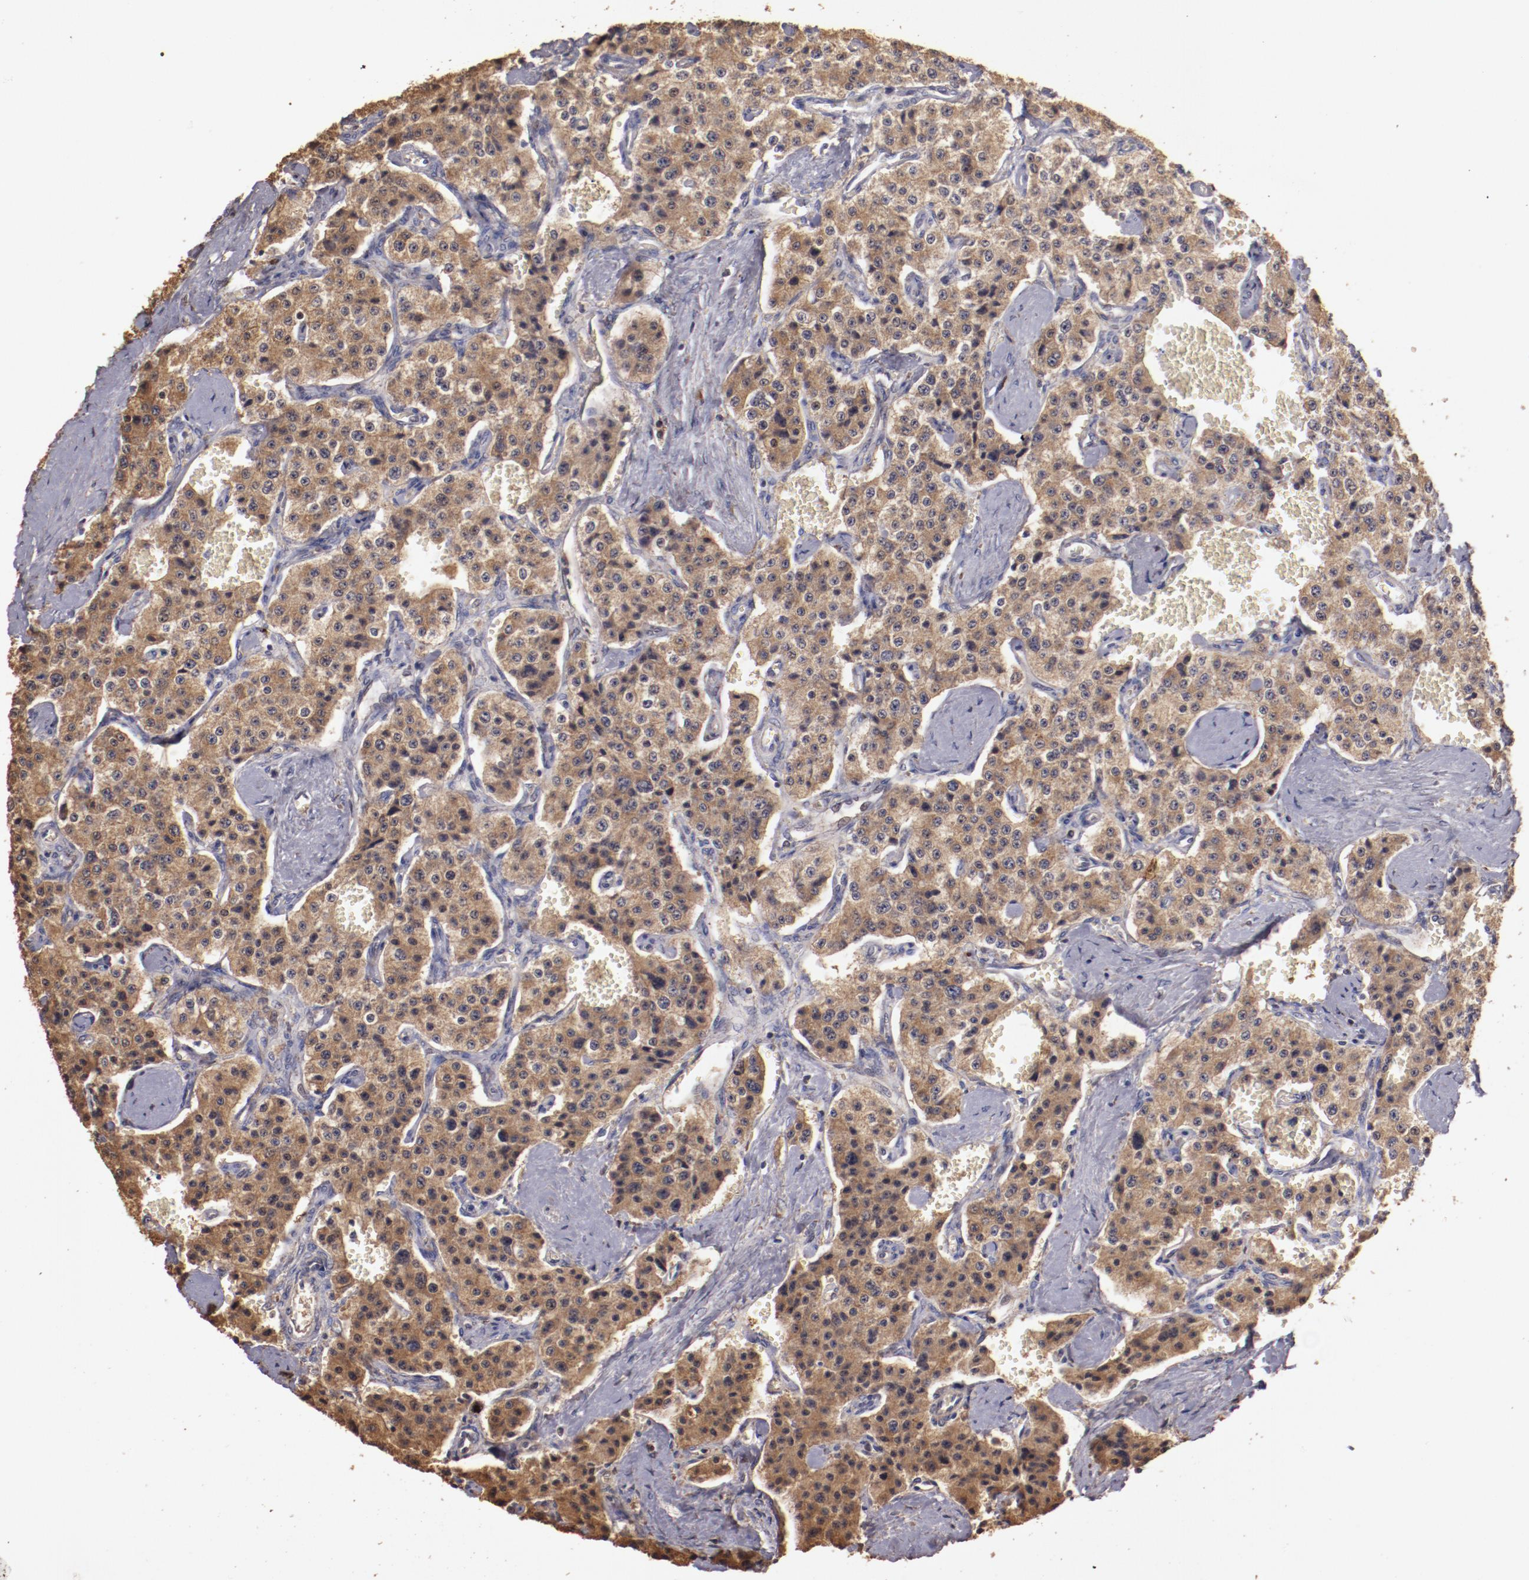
{"staining": {"intensity": "moderate", "quantity": ">75%", "location": "cytoplasmic/membranous"}, "tissue": "carcinoid", "cell_type": "Tumor cells", "image_type": "cancer", "snomed": [{"axis": "morphology", "description": "Carcinoid, malignant, NOS"}, {"axis": "topography", "description": "Small intestine"}], "caption": "Protein analysis of carcinoid tissue exhibits moderate cytoplasmic/membranous expression in approximately >75% of tumor cells.", "gene": "SRRD", "patient": {"sex": "male", "age": 52}}